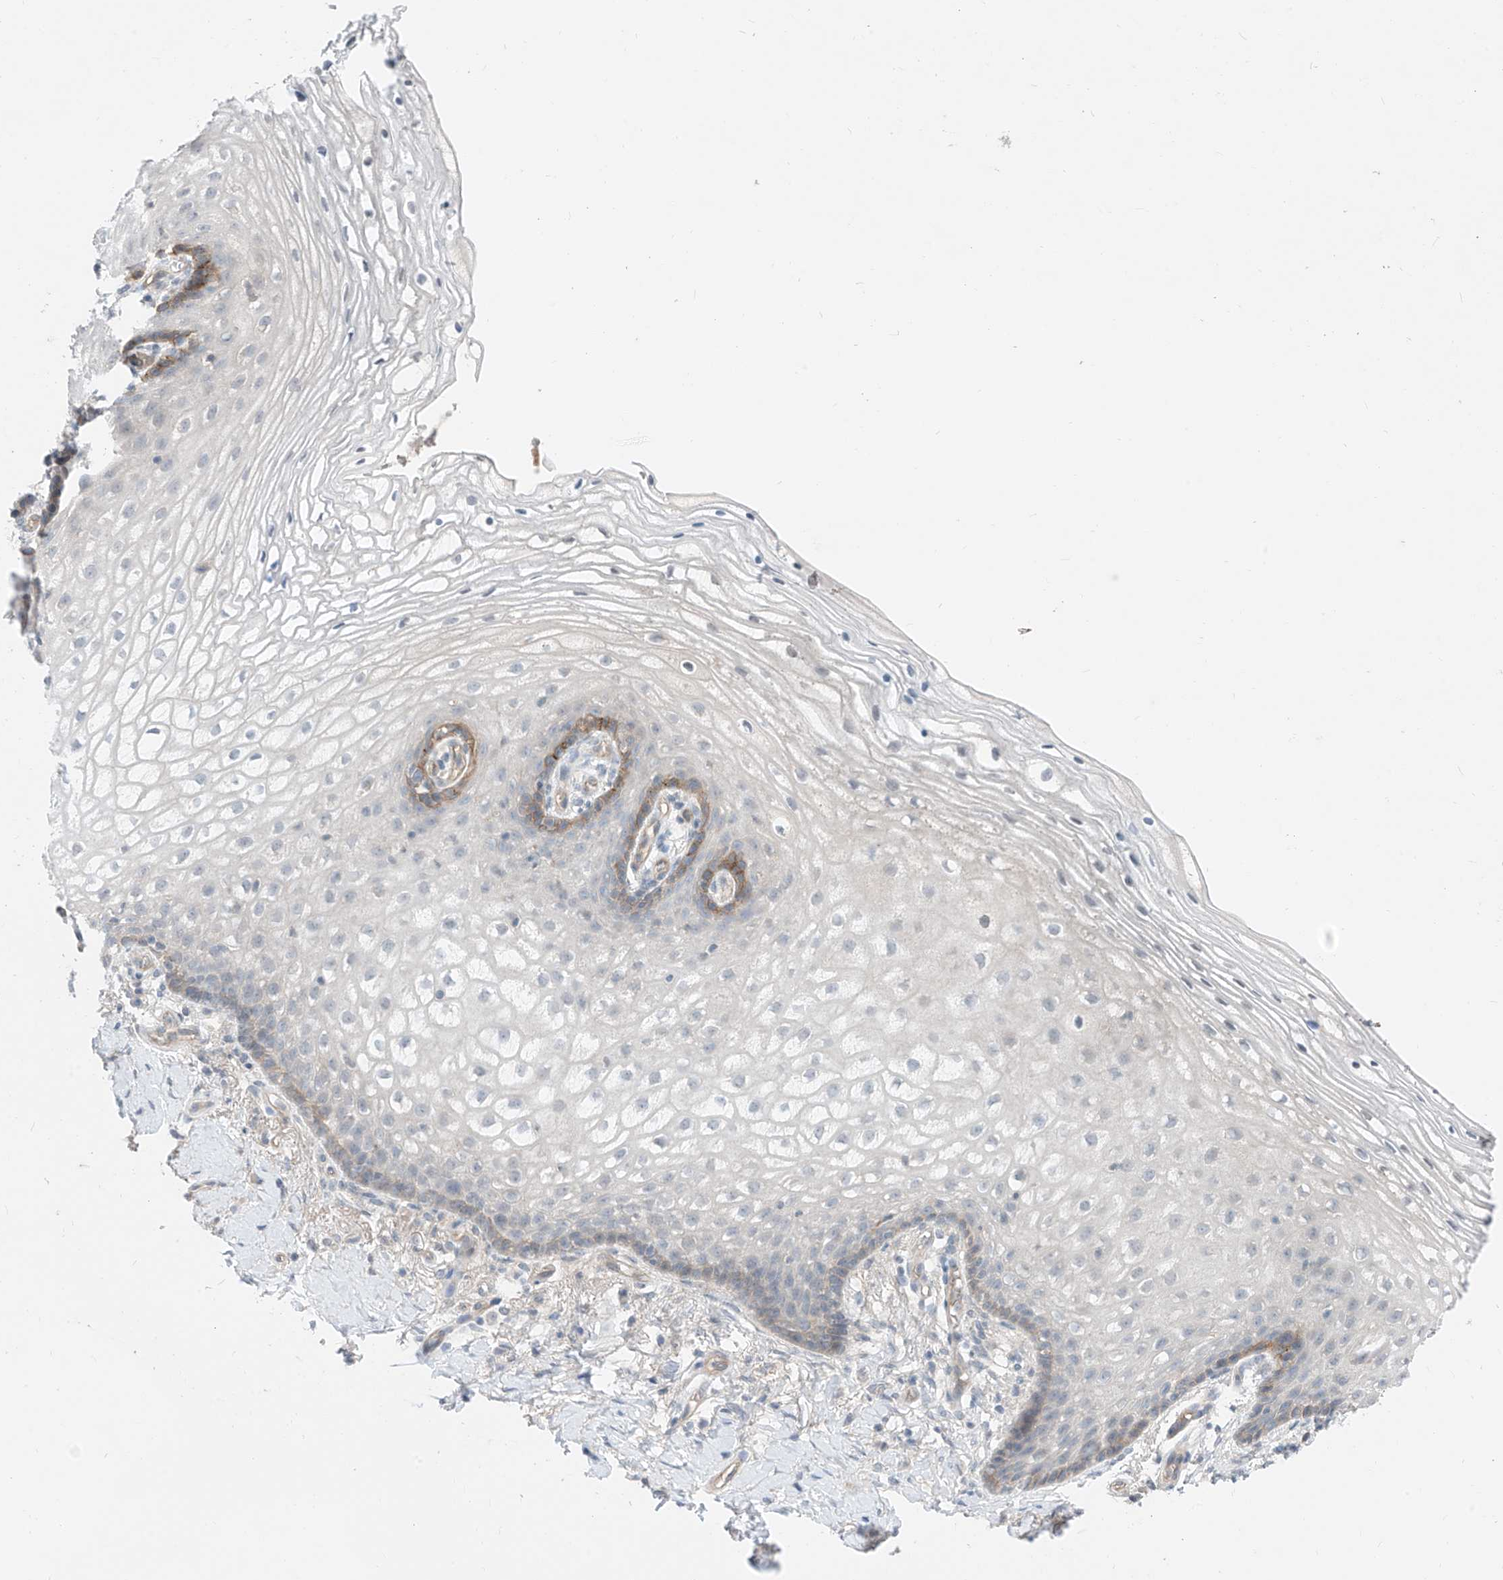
{"staining": {"intensity": "moderate", "quantity": "<25%", "location": "cytoplasmic/membranous"}, "tissue": "vagina", "cell_type": "Squamous epithelial cells", "image_type": "normal", "snomed": [{"axis": "morphology", "description": "Normal tissue, NOS"}, {"axis": "topography", "description": "Vagina"}], "caption": "Protein expression by immunohistochemistry (IHC) displays moderate cytoplasmic/membranous staining in about <25% of squamous epithelial cells in benign vagina. (DAB (3,3'-diaminobenzidine) = brown stain, brightfield microscopy at high magnification).", "gene": "ABLIM2", "patient": {"sex": "female", "age": 60}}